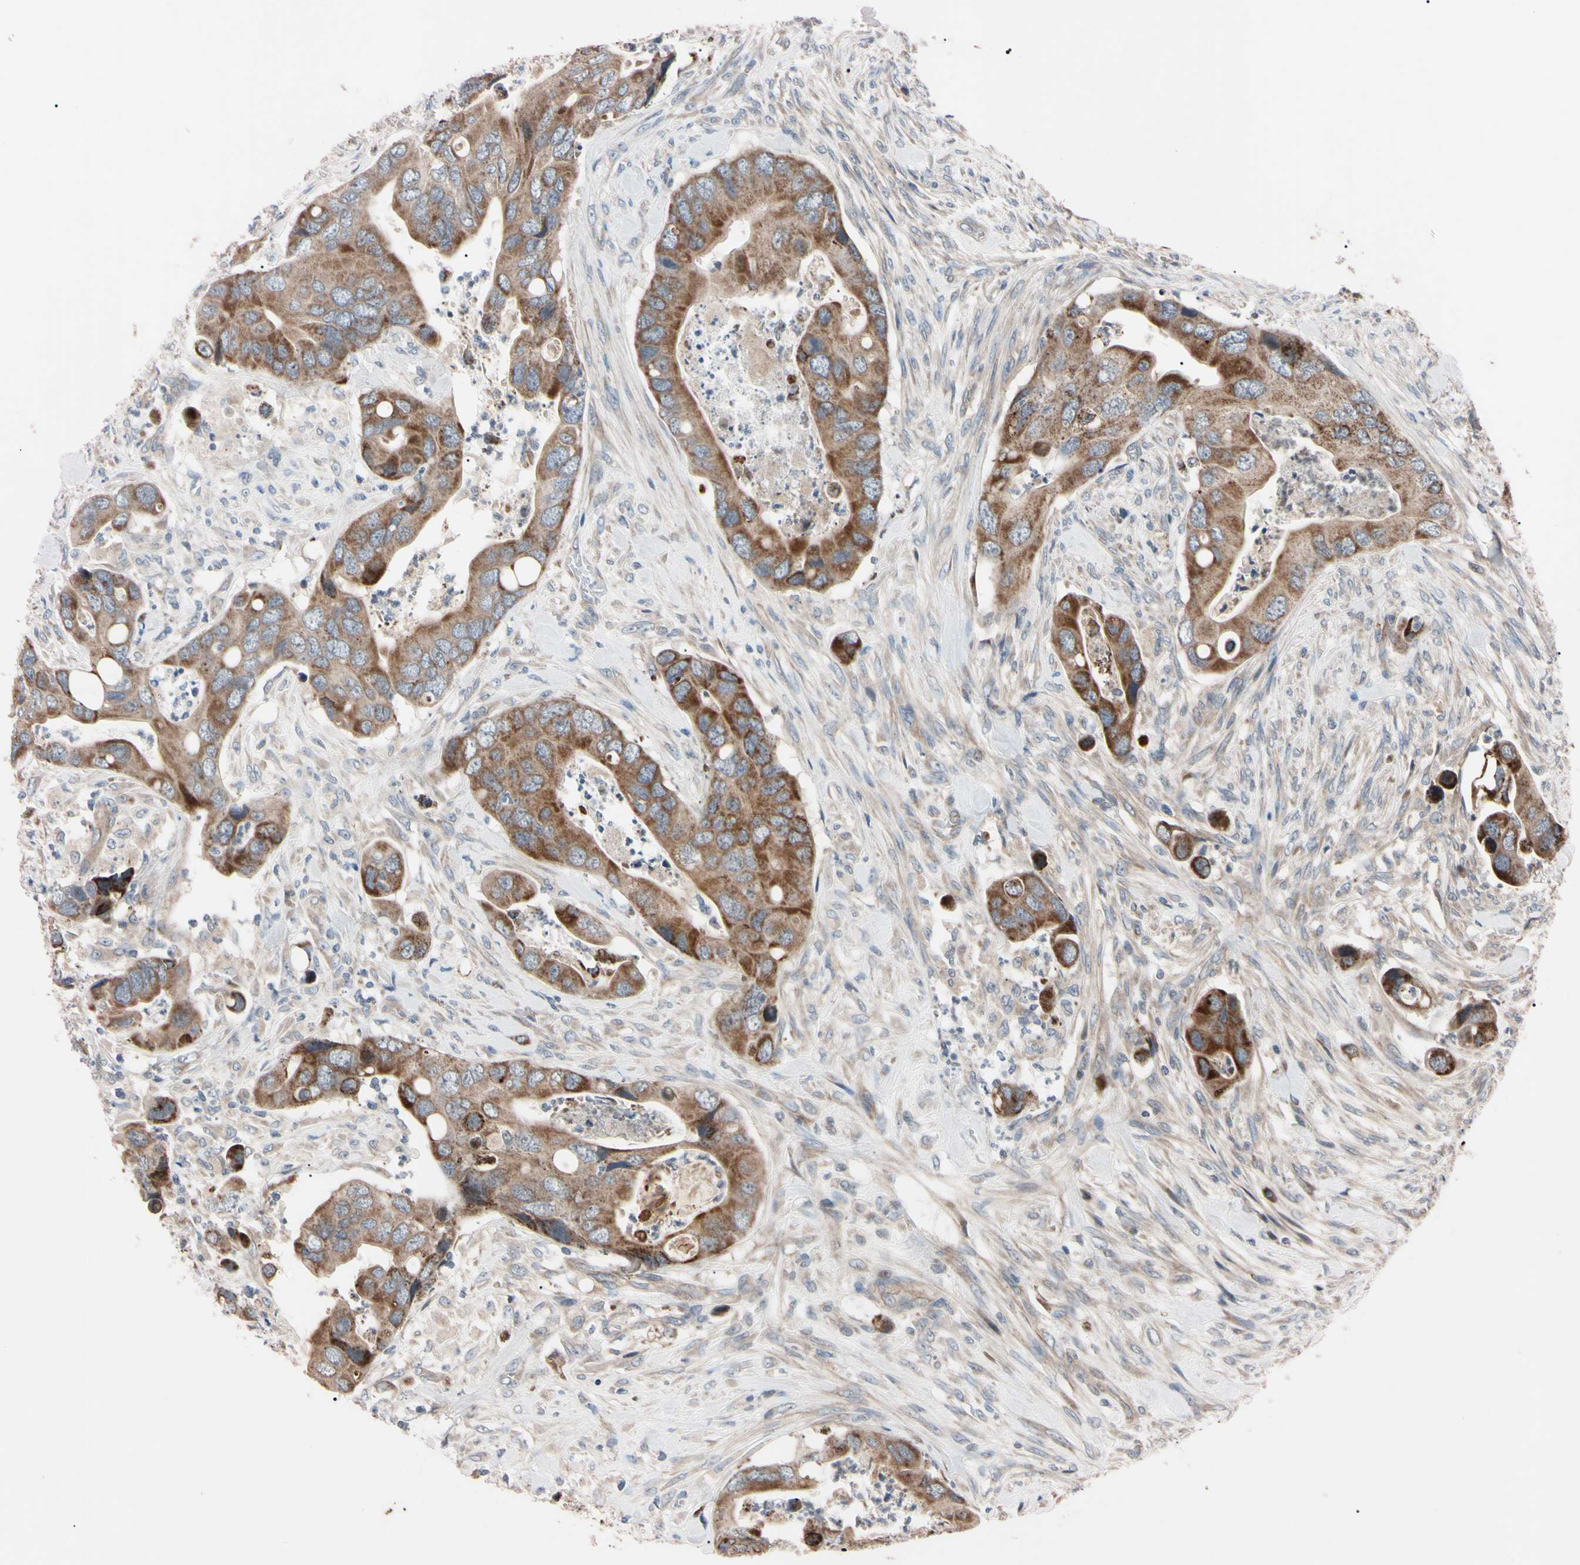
{"staining": {"intensity": "weak", "quantity": ">75%", "location": "cytoplasmic/membranous"}, "tissue": "colorectal cancer", "cell_type": "Tumor cells", "image_type": "cancer", "snomed": [{"axis": "morphology", "description": "Adenocarcinoma, NOS"}, {"axis": "topography", "description": "Rectum"}], "caption": "Weak cytoplasmic/membranous positivity for a protein is present in approximately >75% of tumor cells of adenocarcinoma (colorectal) using immunohistochemistry (IHC).", "gene": "TNFRSF1A", "patient": {"sex": "female", "age": 57}}